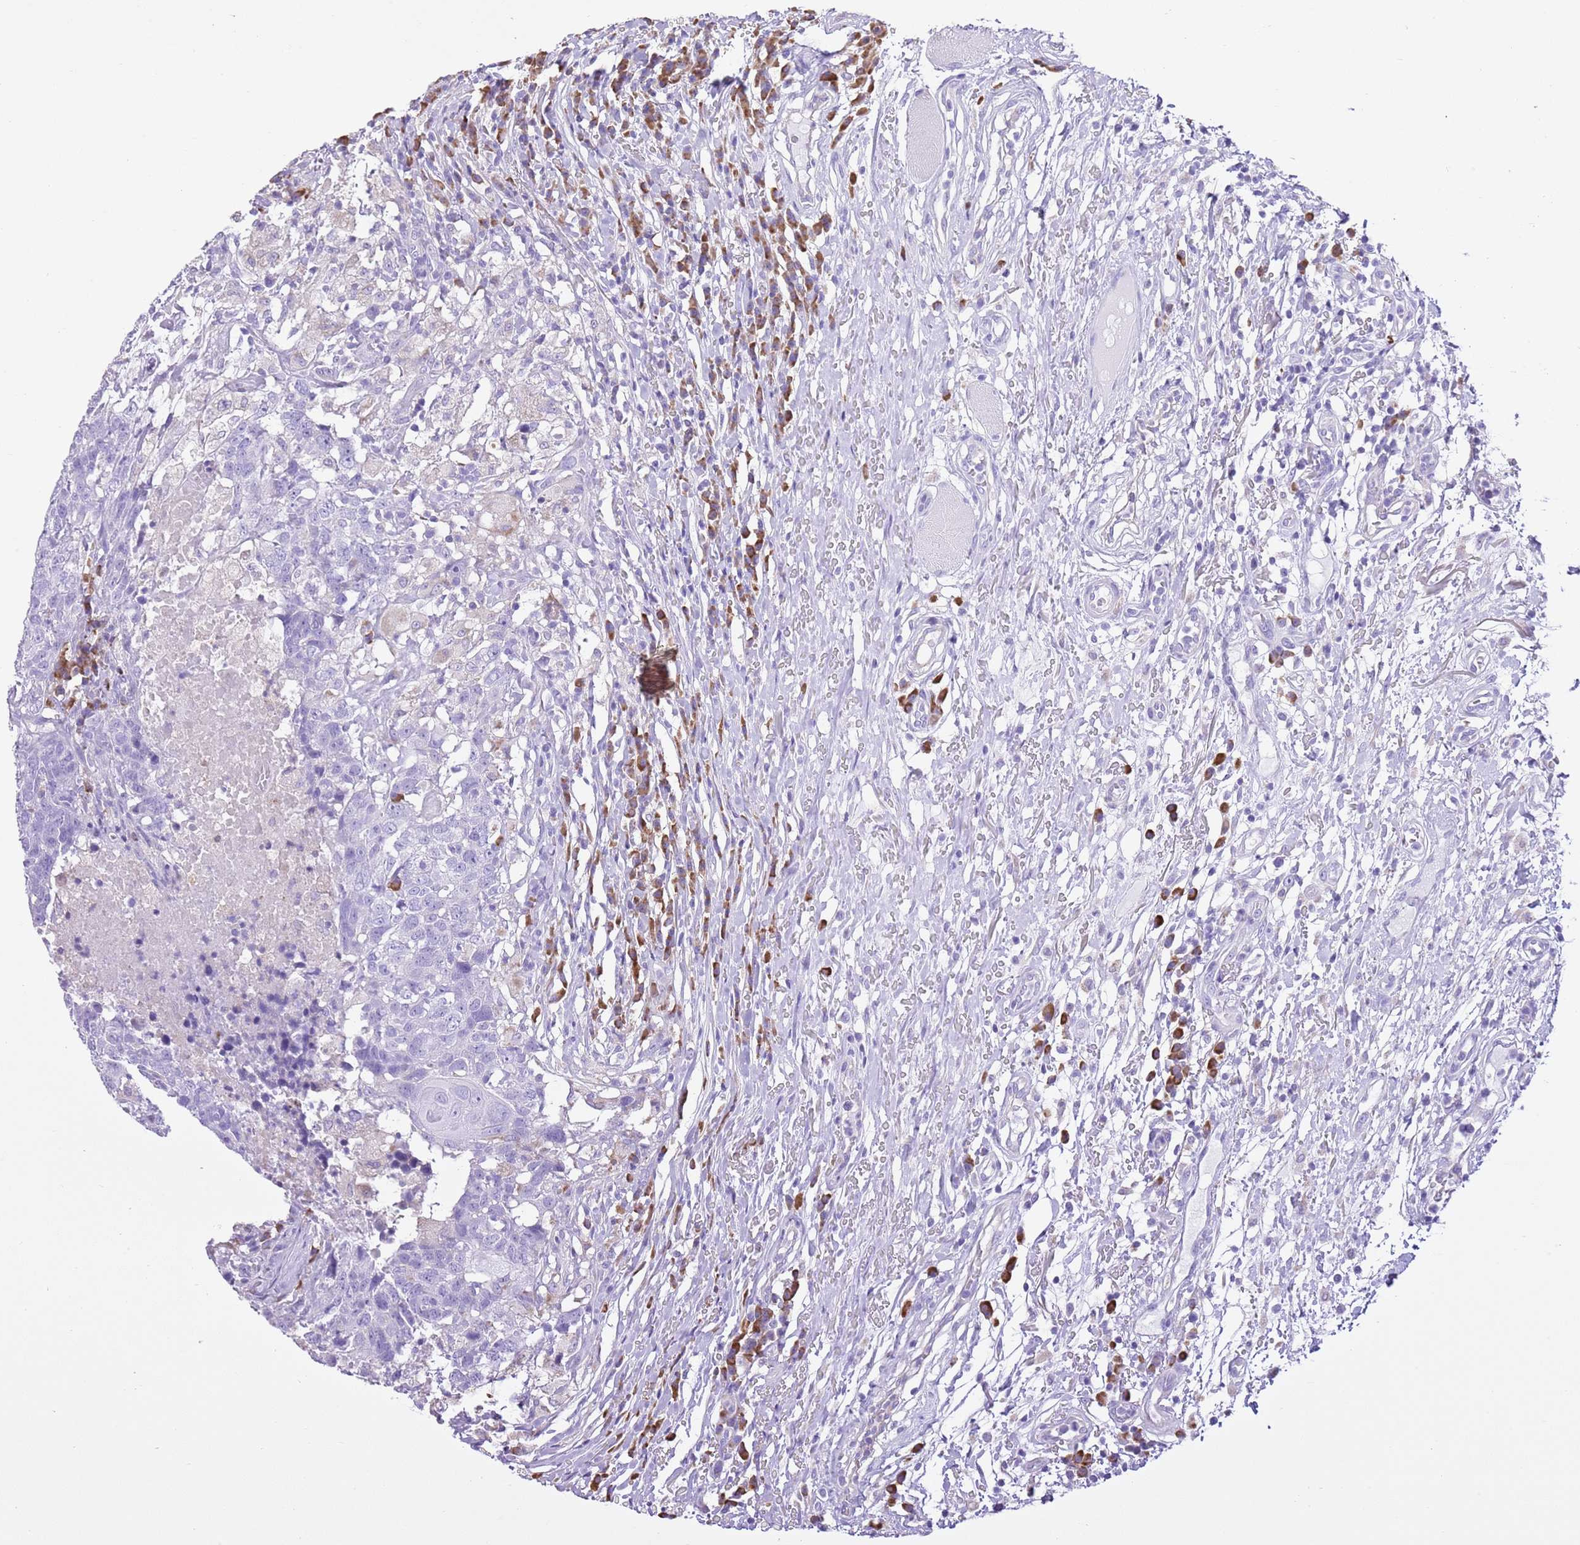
{"staining": {"intensity": "negative", "quantity": "none", "location": "none"}, "tissue": "head and neck cancer", "cell_type": "Tumor cells", "image_type": "cancer", "snomed": [{"axis": "morphology", "description": "Normal tissue, NOS"}, {"axis": "morphology", "description": "Squamous cell carcinoma, NOS"}, {"axis": "topography", "description": "Skeletal muscle"}, {"axis": "topography", "description": "Vascular tissue"}, {"axis": "topography", "description": "Peripheral nerve tissue"}, {"axis": "topography", "description": "Head-Neck"}], "caption": "Immunohistochemical staining of head and neck cancer (squamous cell carcinoma) exhibits no significant positivity in tumor cells. (DAB IHC visualized using brightfield microscopy, high magnification).", "gene": "AAR2", "patient": {"sex": "male", "age": 66}}